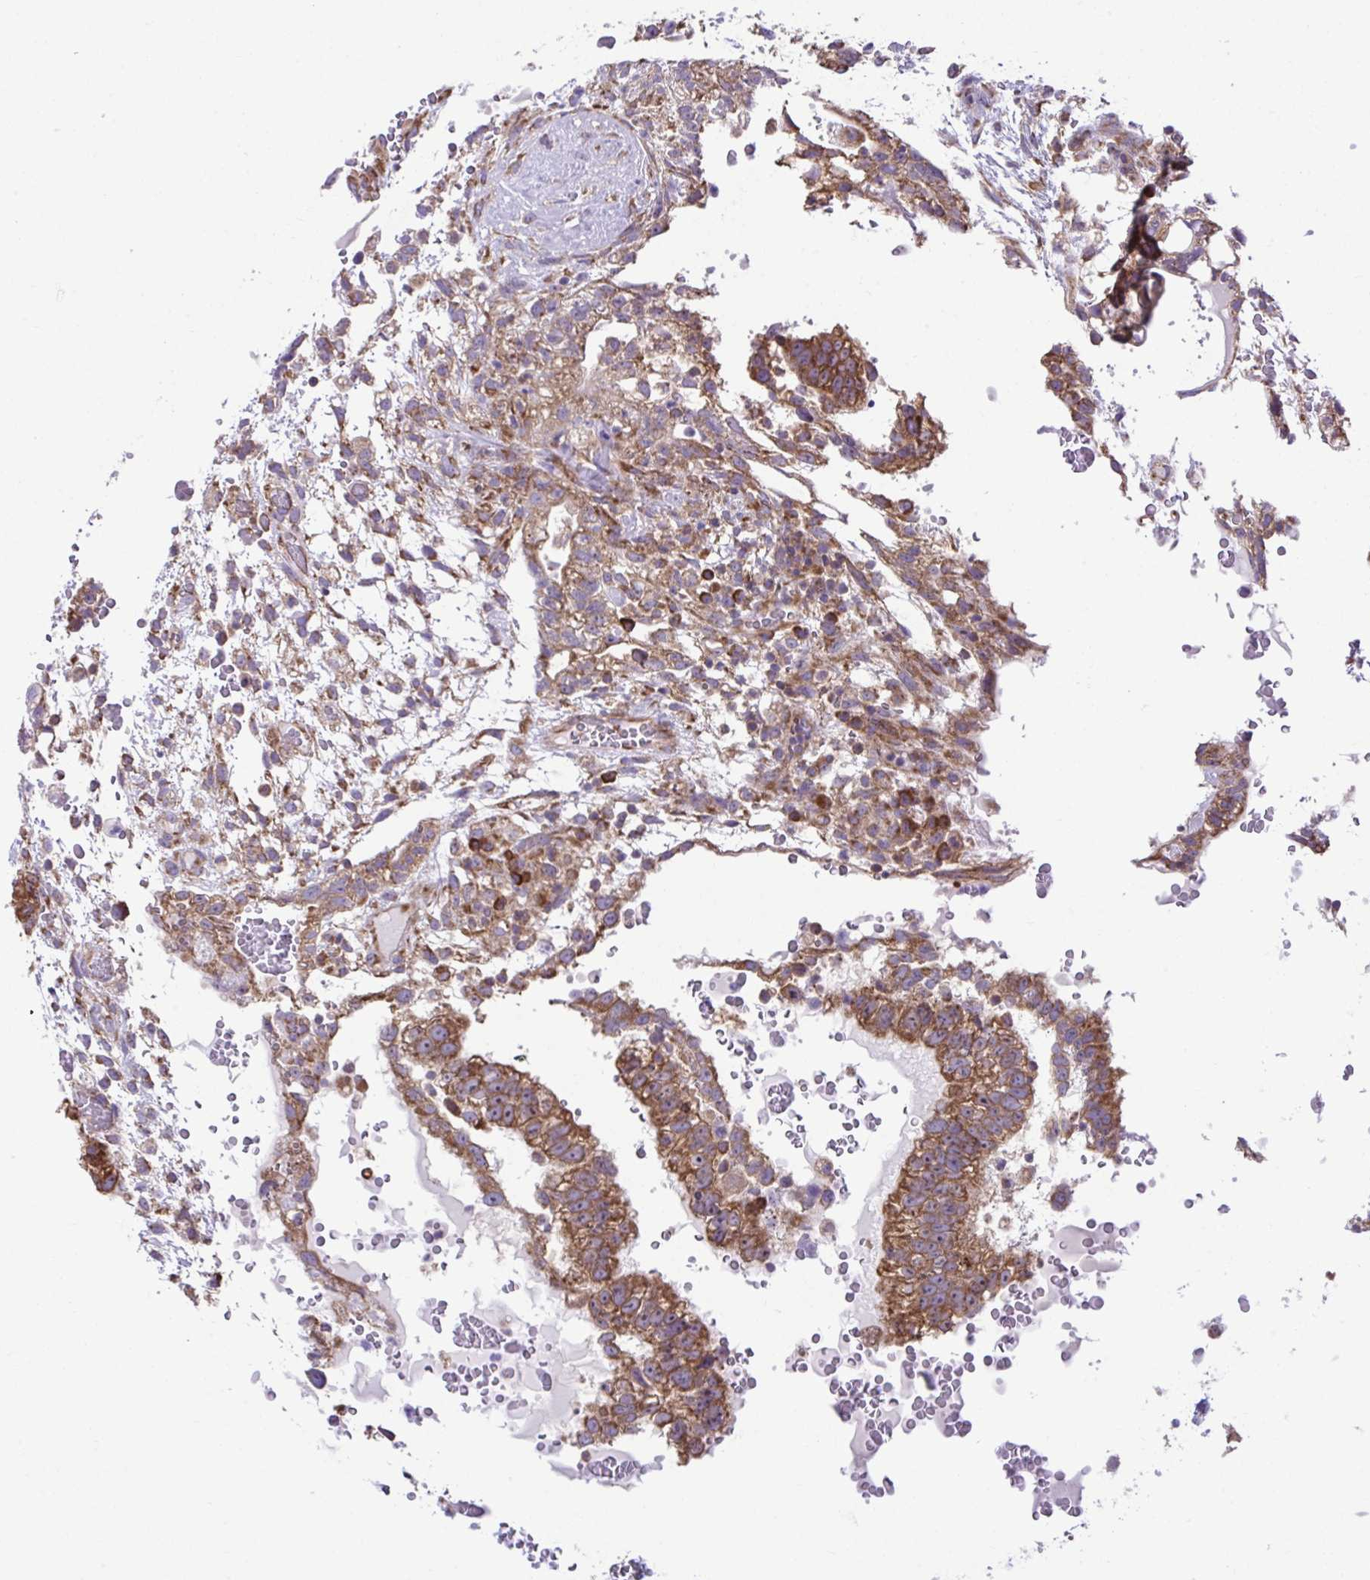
{"staining": {"intensity": "moderate", "quantity": ">75%", "location": "cytoplasmic/membranous"}, "tissue": "testis cancer", "cell_type": "Tumor cells", "image_type": "cancer", "snomed": [{"axis": "morphology", "description": "Carcinoma, Embryonal, NOS"}, {"axis": "topography", "description": "Testis"}], "caption": "Human testis cancer (embryonal carcinoma) stained with a protein marker exhibits moderate staining in tumor cells.", "gene": "RPL7", "patient": {"sex": "male", "age": 32}}